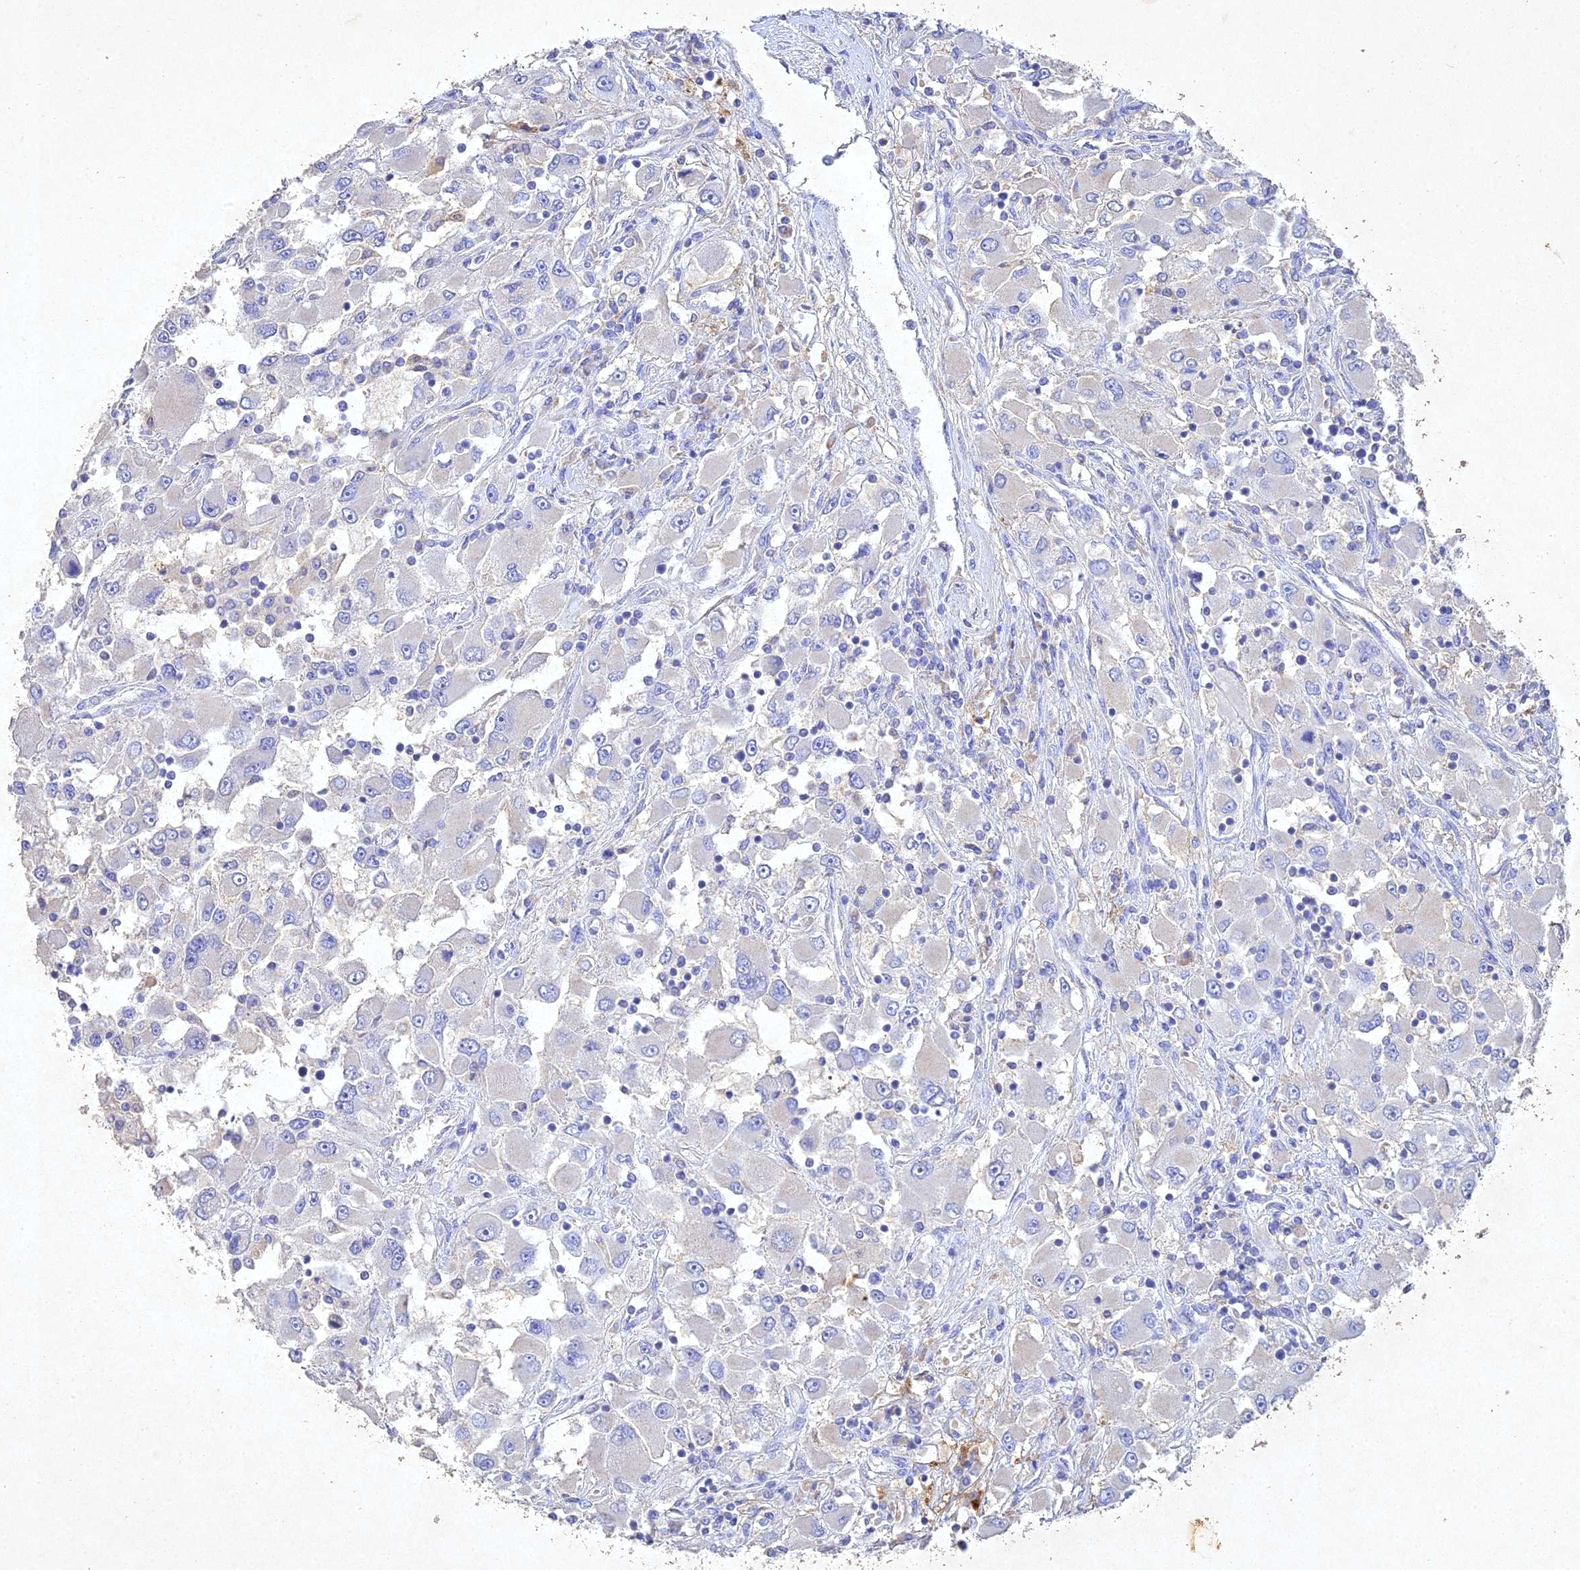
{"staining": {"intensity": "negative", "quantity": "none", "location": "none"}, "tissue": "renal cancer", "cell_type": "Tumor cells", "image_type": "cancer", "snomed": [{"axis": "morphology", "description": "Adenocarcinoma, NOS"}, {"axis": "topography", "description": "Kidney"}], "caption": "Image shows no protein staining in tumor cells of renal adenocarcinoma tissue. Nuclei are stained in blue.", "gene": "NDUFV1", "patient": {"sex": "female", "age": 52}}